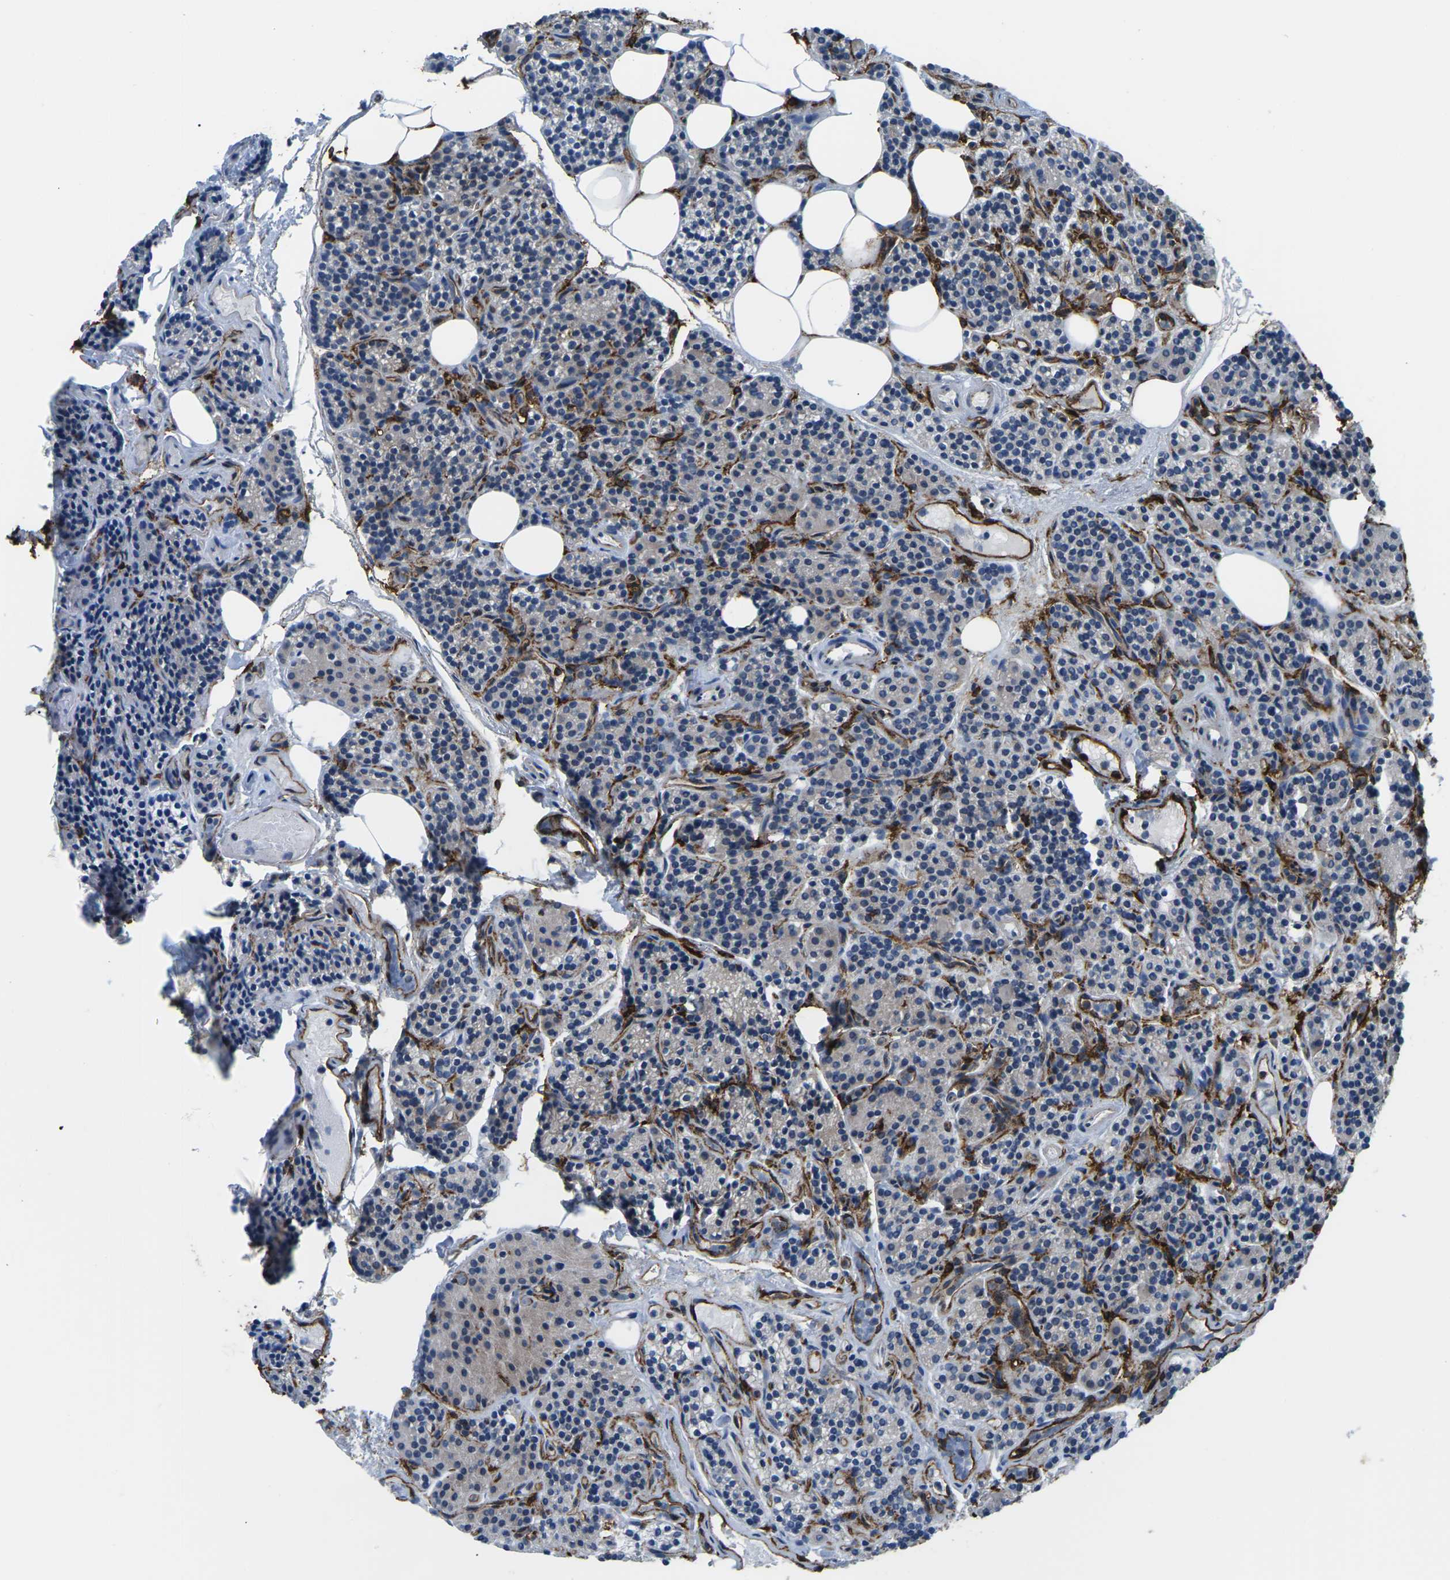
{"staining": {"intensity": "weak", "quantity": "<25%", "location": "cytoplasmic/membranous"}, "tissue": "parathyroid gland", "cell_type": "Glandular cells", "image_type": "normal", "snomed": [{"axis": "morphology", "description": "Normal tissue, NOS"}, {"axis": "morphology", "description": "Adenoma, NOS"}, {"axis": "topography", "description": "Parathyroid gland"}], "caption": "High power microscopy micrograph of an IHC histopathology image of normal parathyroid gland, revealing no significant staining in glandular cells.", "gene": "PTPN1", "patient": {"sex": "female", "age": 74}}